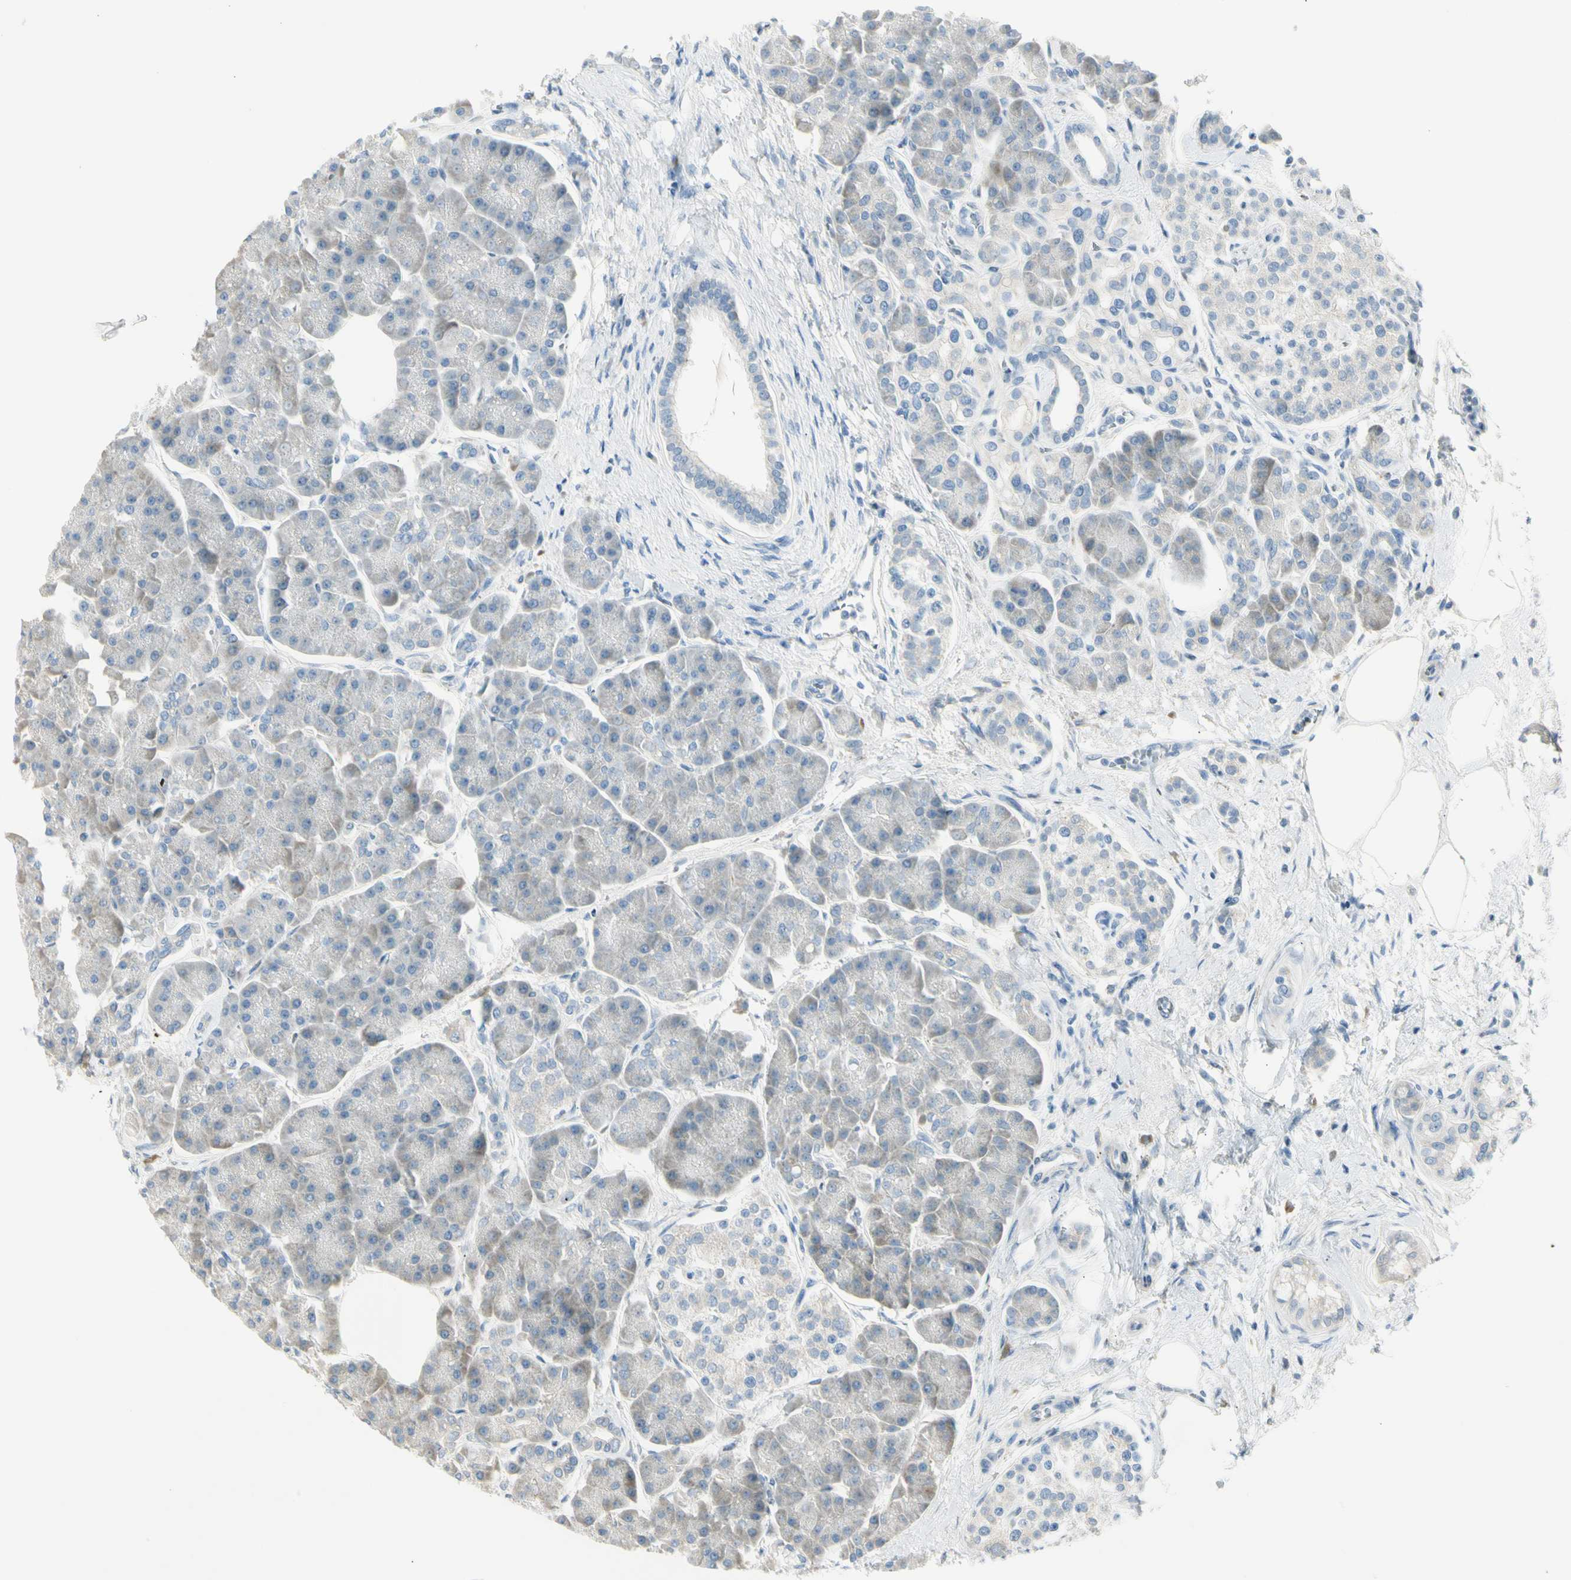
{"staining": {"intensity": "negative", "quantity": "none", "location": "none"}, "tissue": "pancreas", "cell_type": "Exocrine glandular cells", "image_type": "normal", "snomed": [{"axis": "morphology", "description": "Normal tissue, NOS"}, {"axis": "topography", "description": "Pancreas"}], "caption": "Exocrine glandular cells show no significant expression in unremarkable pancreas.", "gene": "TNFSF11", "patient": {"sex": "female", "age": 70}}